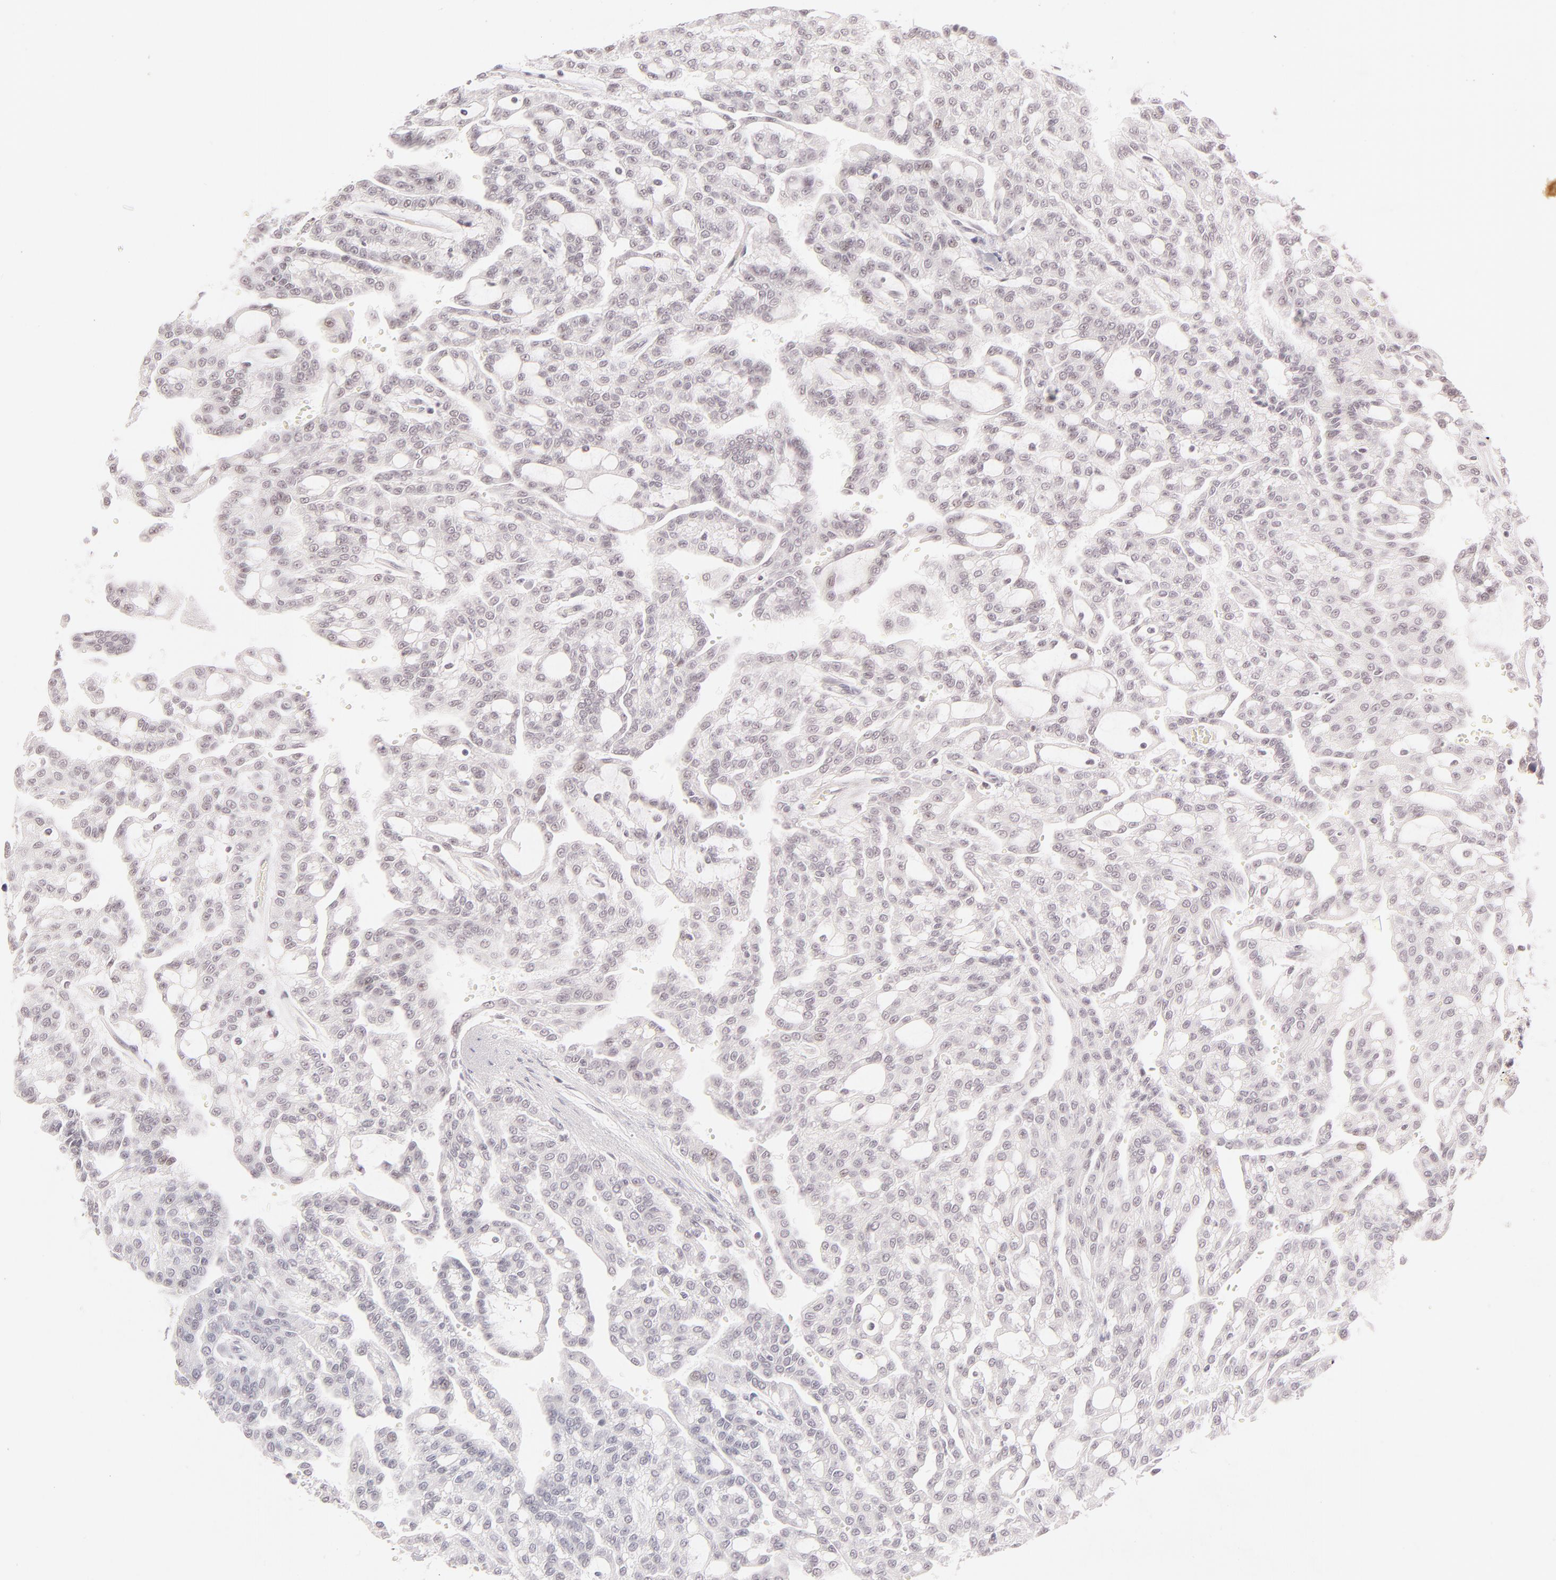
{"staining": {"intensity": "negative", "quantity": "none", "location": "none"}, "tissue": "renal cancer", "cell_type": "Tumor cells", "image_type": "cancer", "snomed": [{"axis": "morphology", "description": "Adenocarcinoma, NOS"}, {"axis": "topography", "description": "Kidney"}], "caption": "DAB (3,3'-diaminobenzidine) immunohistochemical staining of adenocarcinoma (renal) exhibits no significant staining in tumor cells.", "gene": "KHNYN", "patient": {"sex": "male", "age": 63}}